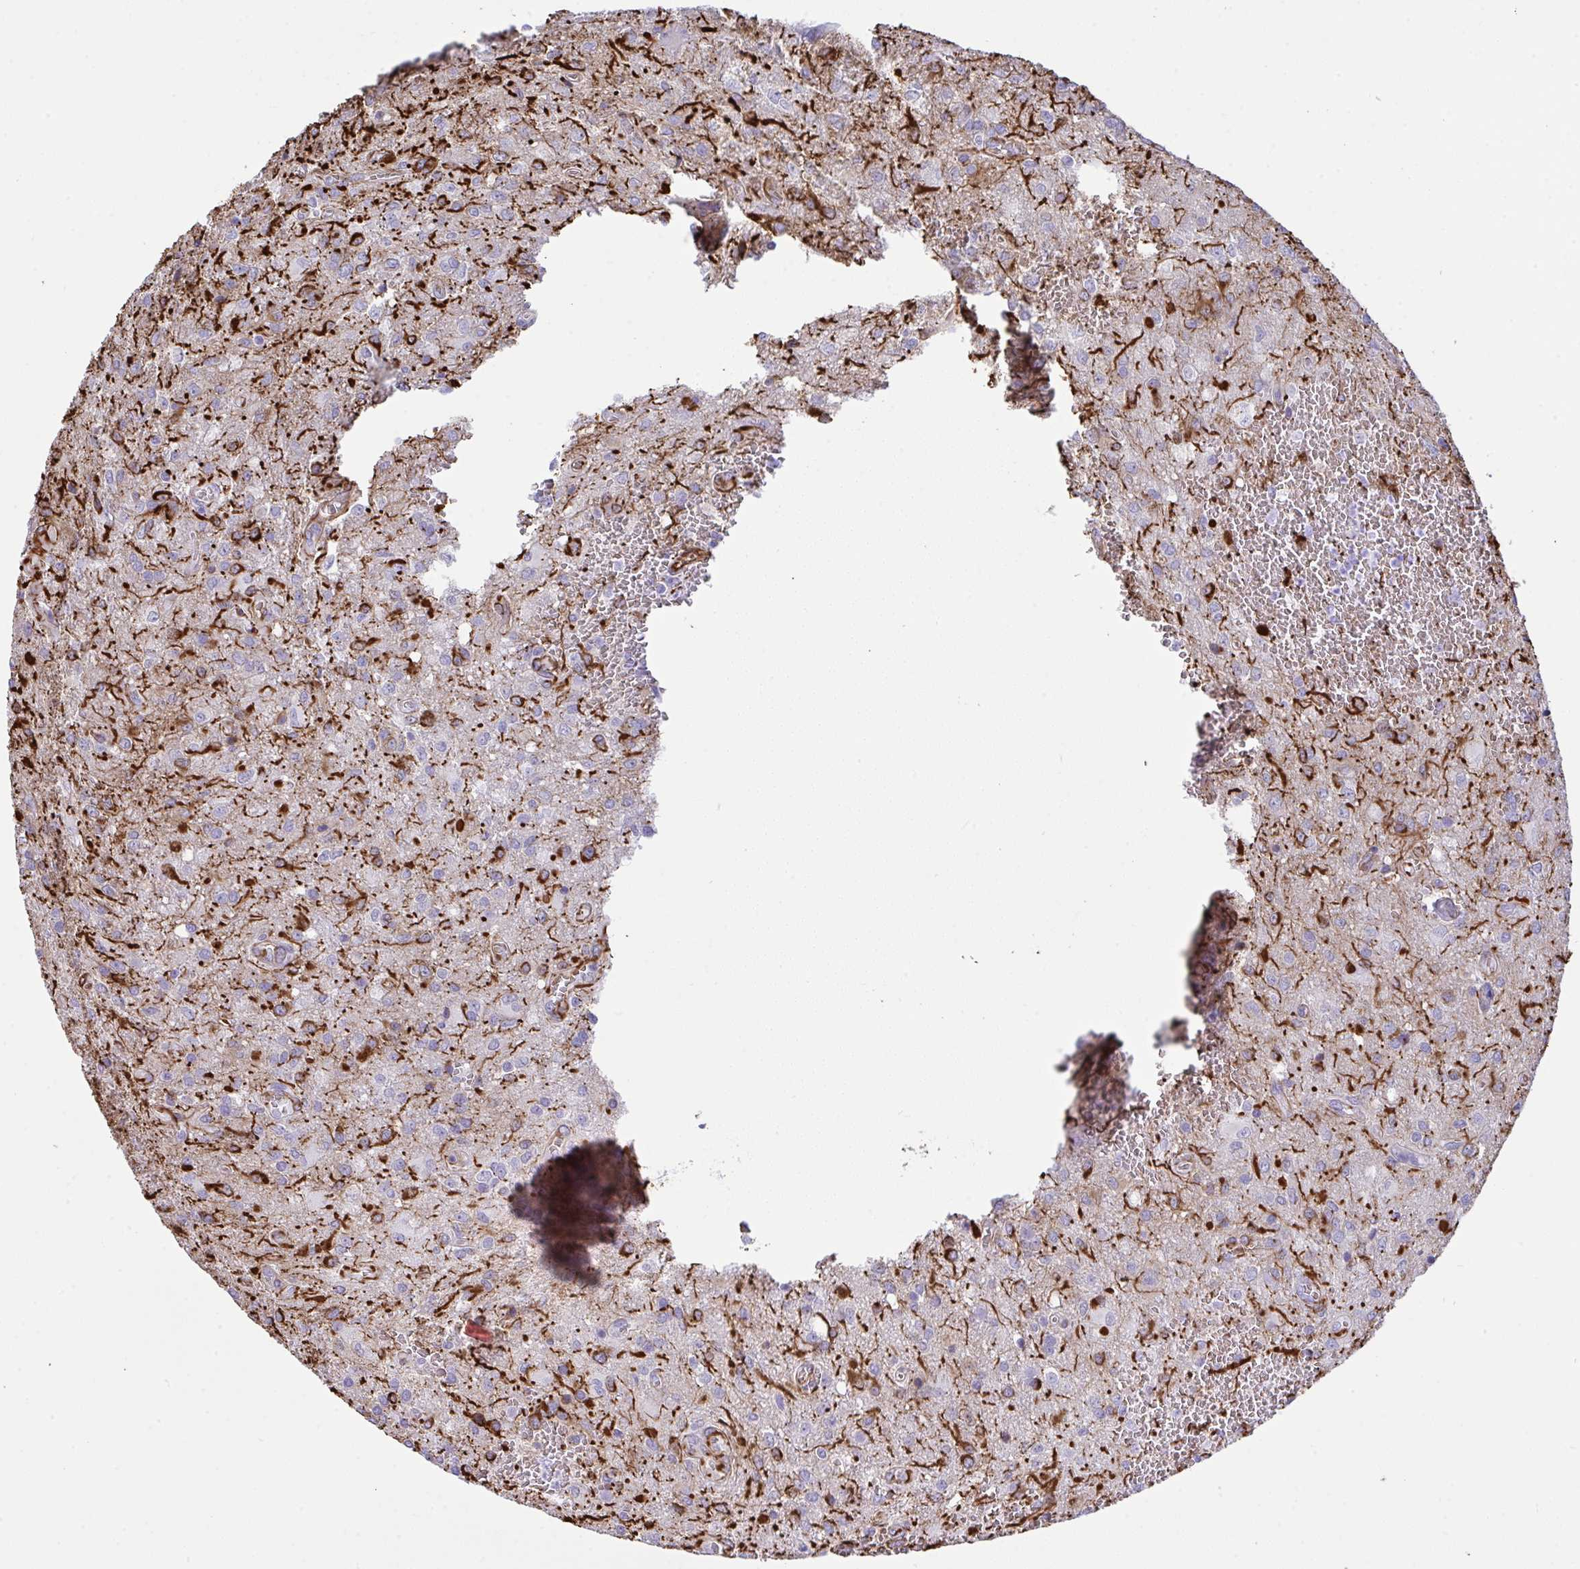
{"staining": {"intensity": "negative", "quantity": "none", "location": "none"}, "tissue": "glioma", "cell_type": "Tumor cells", "image_type": "cancer", "snomed": [{"axis": "morphology", "description": "Glioma, malignant, Low grade"}, {"axis": "topography", "description": "Brain"}], "caption": "Histopathology image shows no significant protein staining in tumor cells of malignant low-grade glioma.", "gene": "SLC35B1", "patient": {"sex": "male", "age": 66}}